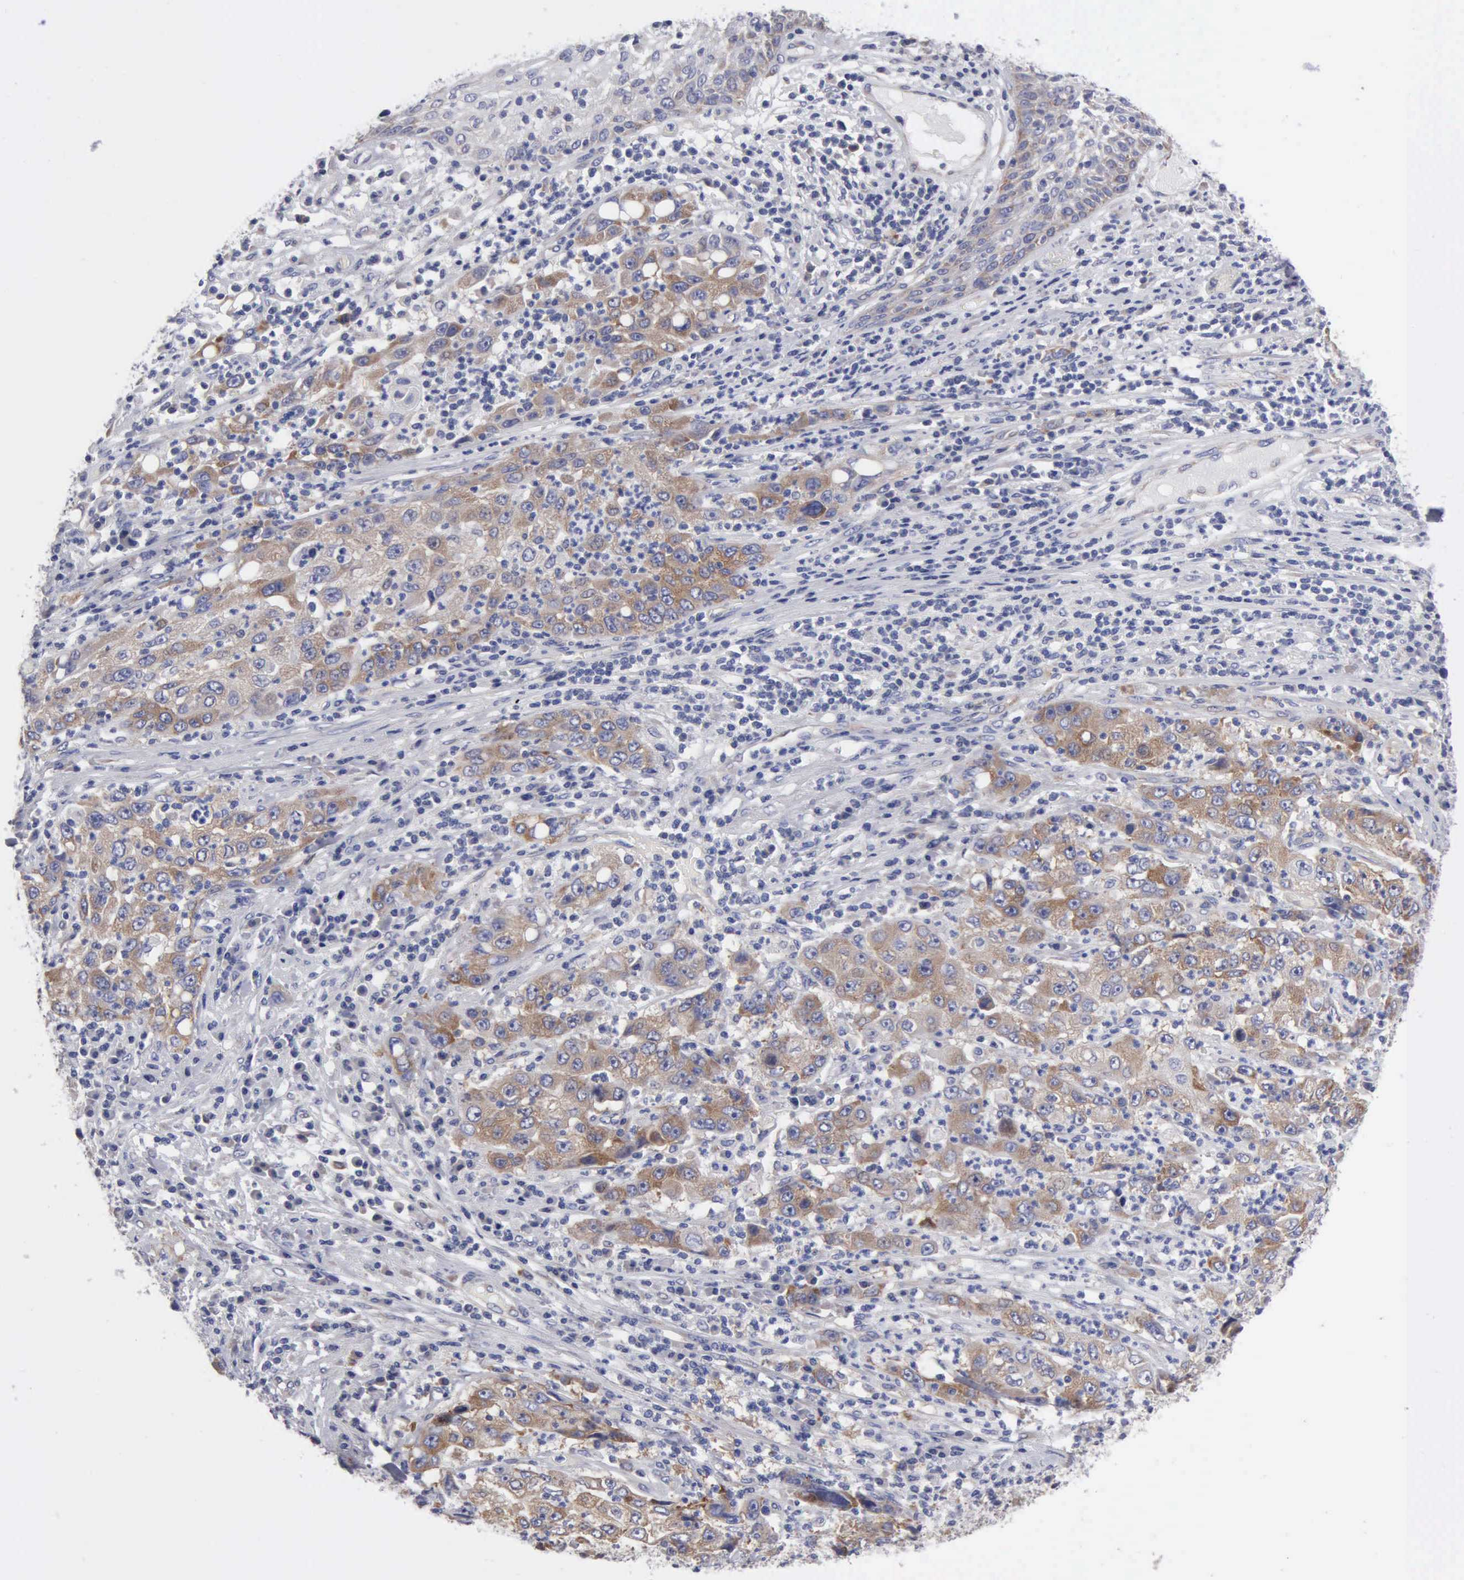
{"staining": {"intensity": "moderate", "quantity": "25%-75%", "location": "cytoplasmic/membranous"}, "tissue": "cervical cancer", "cell_type": "Tumor cells", "image_type": "cancer", "snomed": [{"axis": "morphology", "description": "Squamous cell carcinoma, NOS"}, {"axis": "topography", "description": "Cervix"}], "caption": "Protein staining of cervical squamous cell carcinoma tissue demonstrates moderate cytoplasmic/membranous staining in about 25%-75% of tumor cells.", "gene": "TXLNG", "patient": {"sex": "female", "age": 36}}